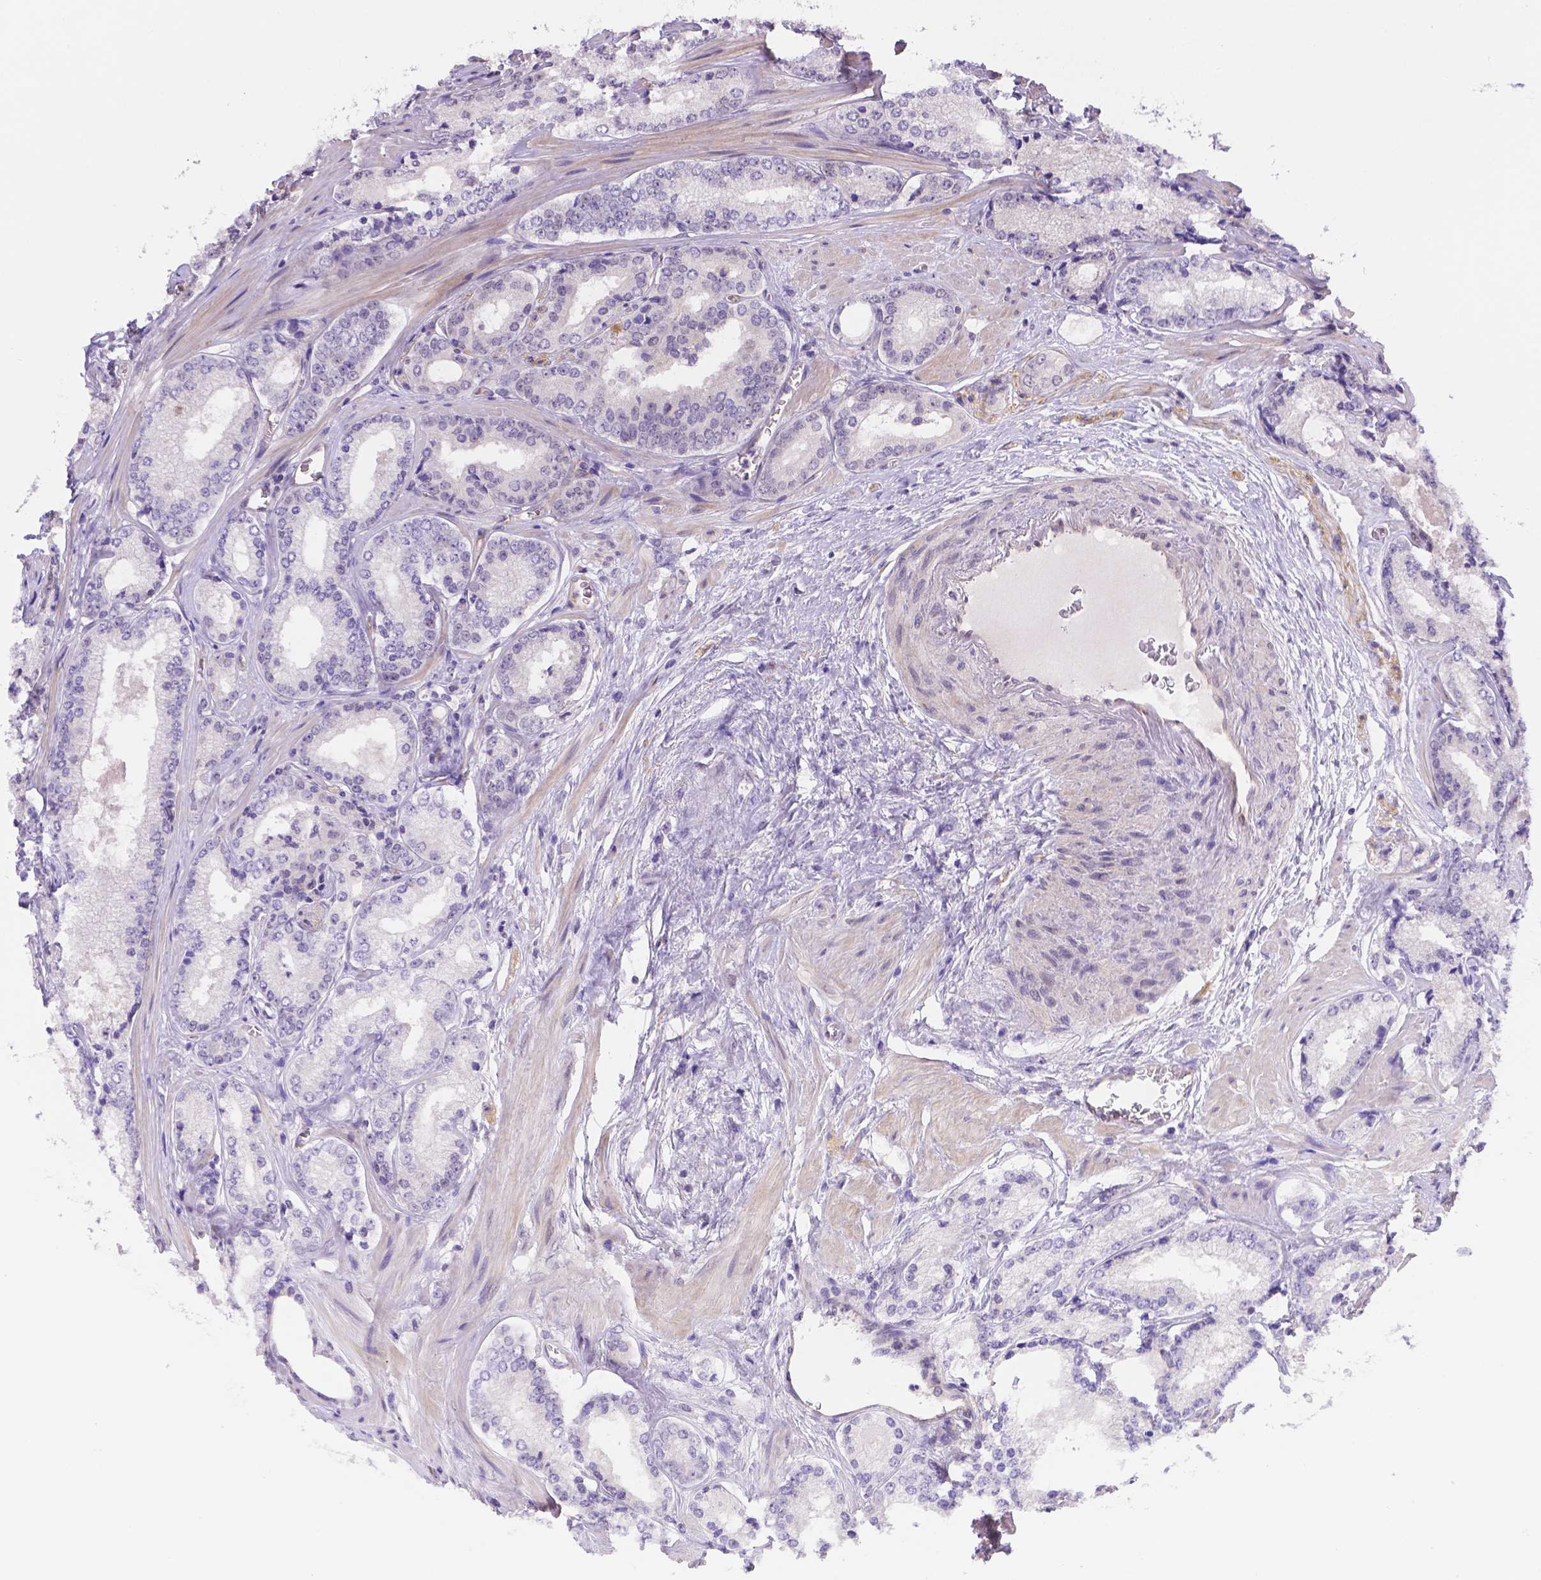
{"staining": {"intensity": "negative", "quantity": "none", "location": "none"}, "tissue": "prostate cancer", "cell_type": "Tumor cells", "image_type": "cancer", "snomed": [{"axis": "morphology", "description": "Adenocarcinoma, Low grade"}, {"axis": "topography", "description": "Prostate"}], "caption": "The photomicrograph reveals no significant positivity in tumor cells of prostate adenocarcinoma (low-grade).", "gene": "NXPE2", "patient": {"sex": "male", "age": 56}}